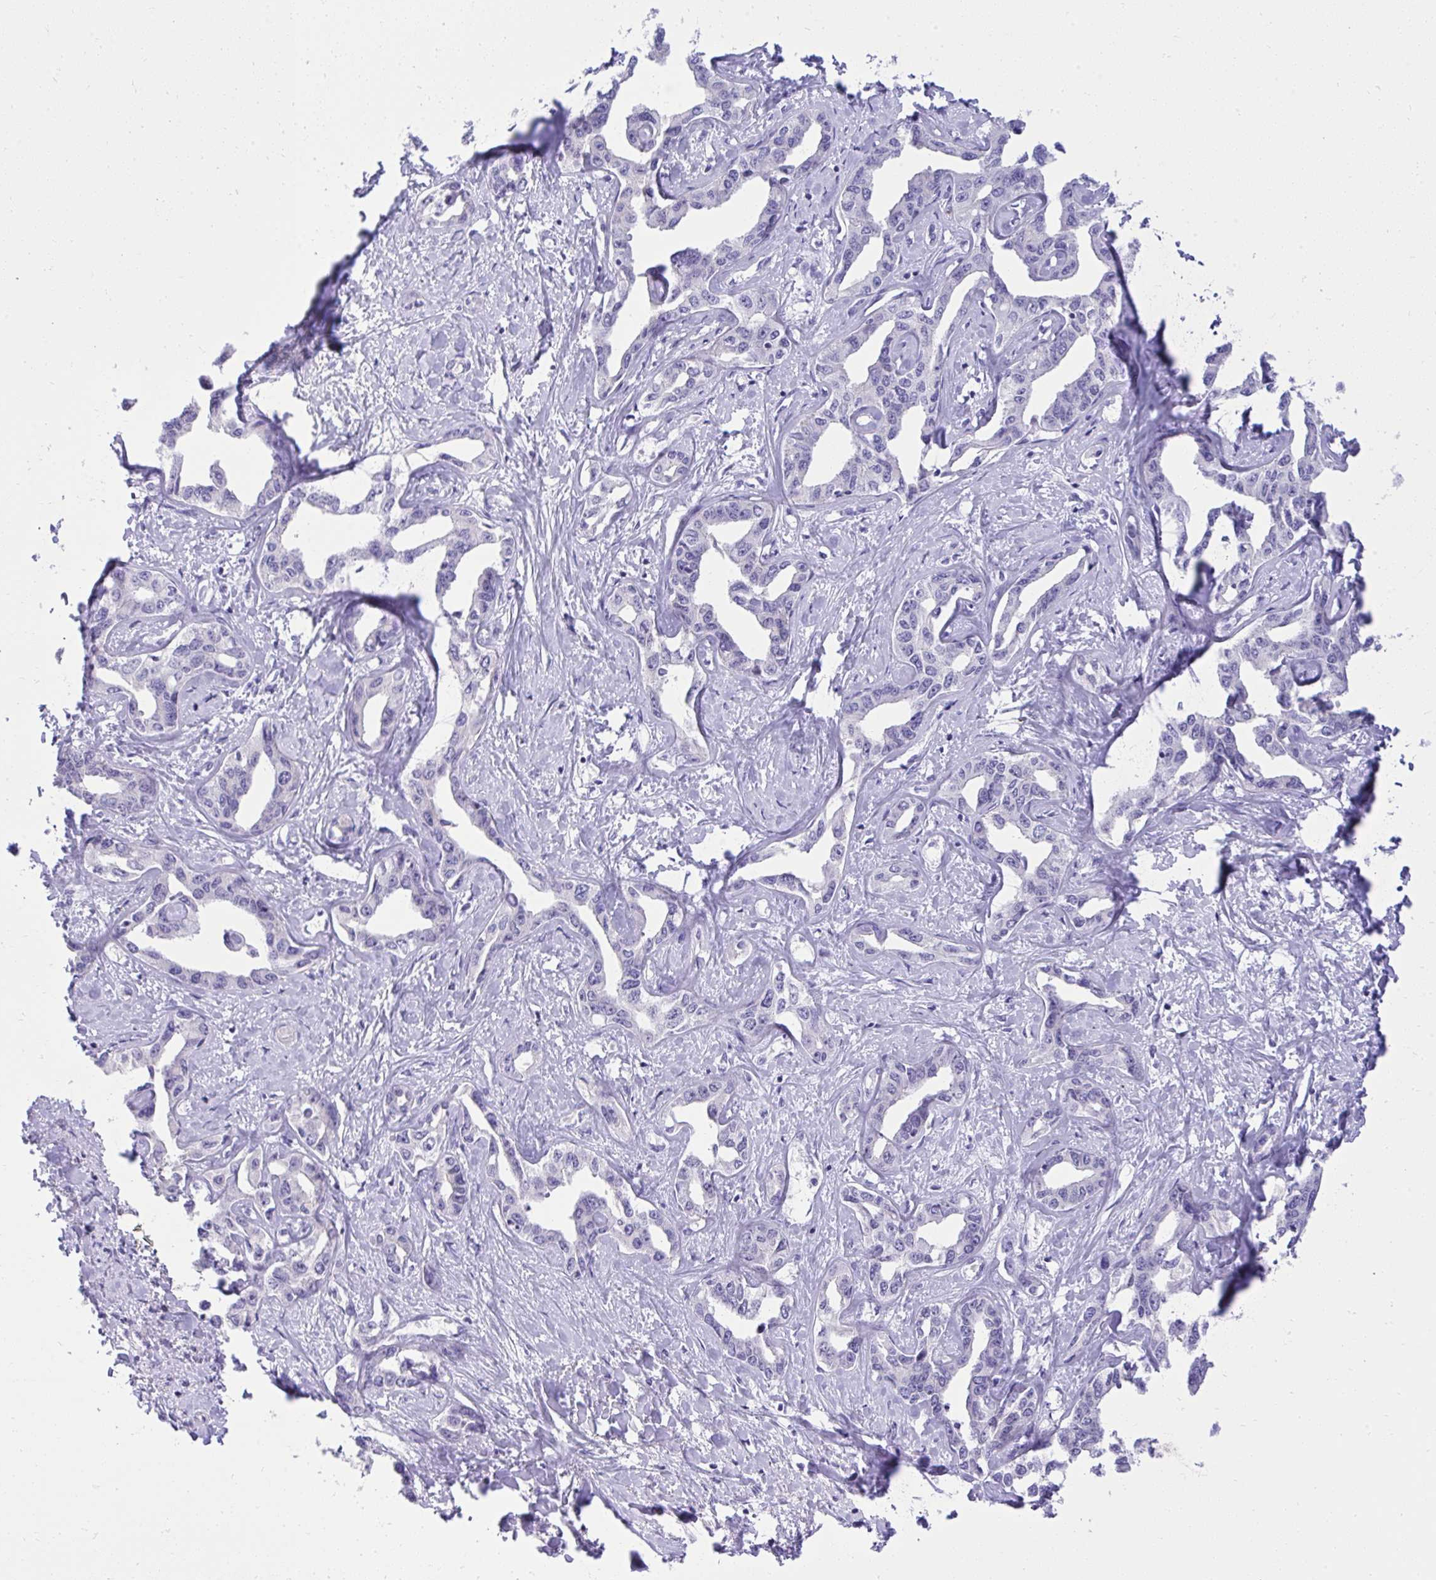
{"staining": {"intensity": "negative", "quantity": "none", "location": "none"}, "tissue": "liver cancer", "cell_type": "Tumor cells", "image_type": "cancer", "snomed": [{"axis": "morphology", "description": "Cholangiocarcinoma"}, {"axis": "topography", "description": "Liver"}], "caption": "DAB (3,3'-diaminobenzidine) immunohistochemical staining of liver cancer (cholangiocarcinoma) displays no significant expression in tumor cells. The staining is performed using DAB (3,3'-diaminobenzidine) brown chromogen with nuclei counter-stained in using hematoxylin.", "gene": "ST6GALNAC3", "patient": {"sex": "male", "age": 59}}